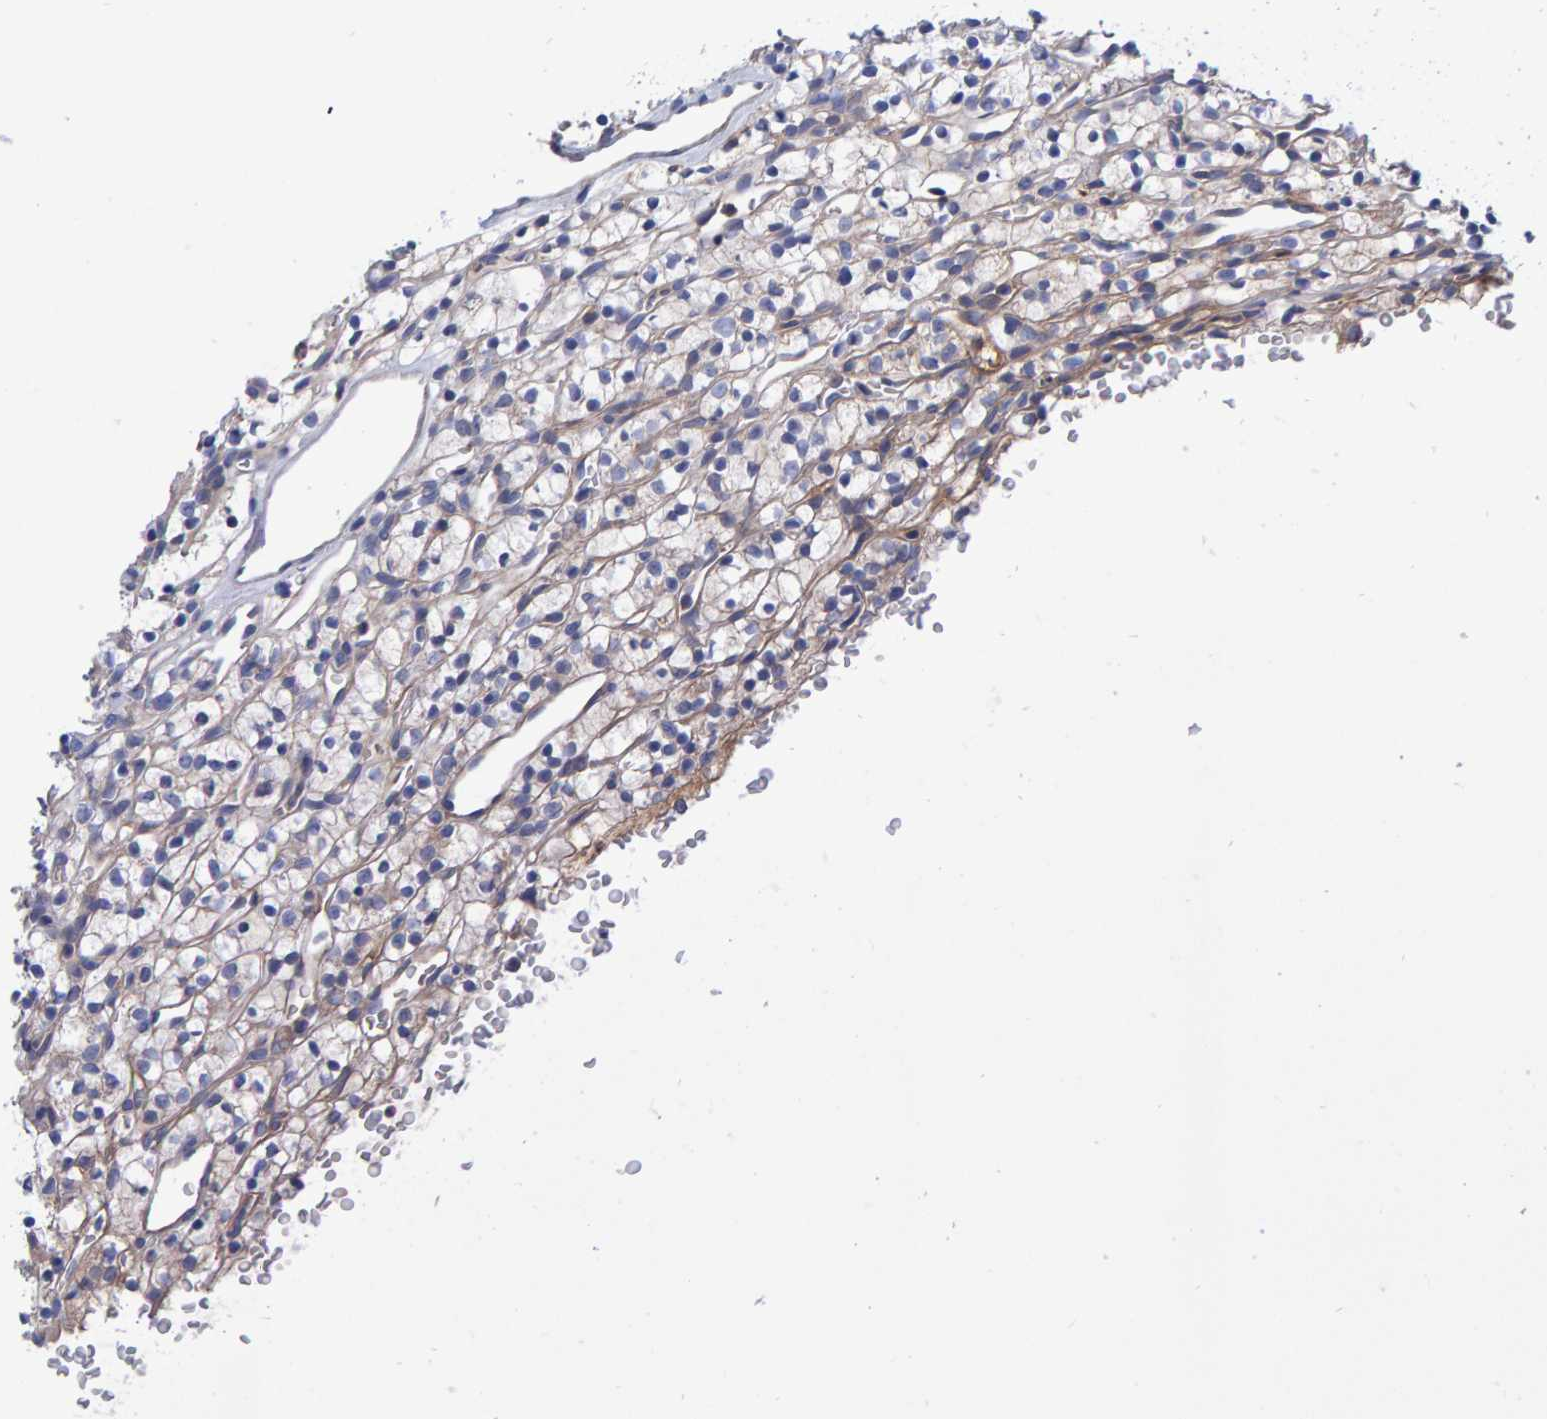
{"staining": {"intensity": "negative", "quantity": "none", "location": "none"}, "tissue": "renal cancer", "cell_type": "Tumor cells", "image_type": "cancer", "snomed": [{"axis": "morphology", "description": "Adenocarcinoma, NOS"}, {"axis": "topography", "description": "Kidney"}], "caption": "High magnification brightfield microscopy of renal cancer stained with DAB (3,3'-diaminobenzidine) (brown) and counterstained with hematoxylin (blue): tumor cells show no significant positivity.", "gene": "EFR3A", "patient": {"sex": "female", "age": 57}}